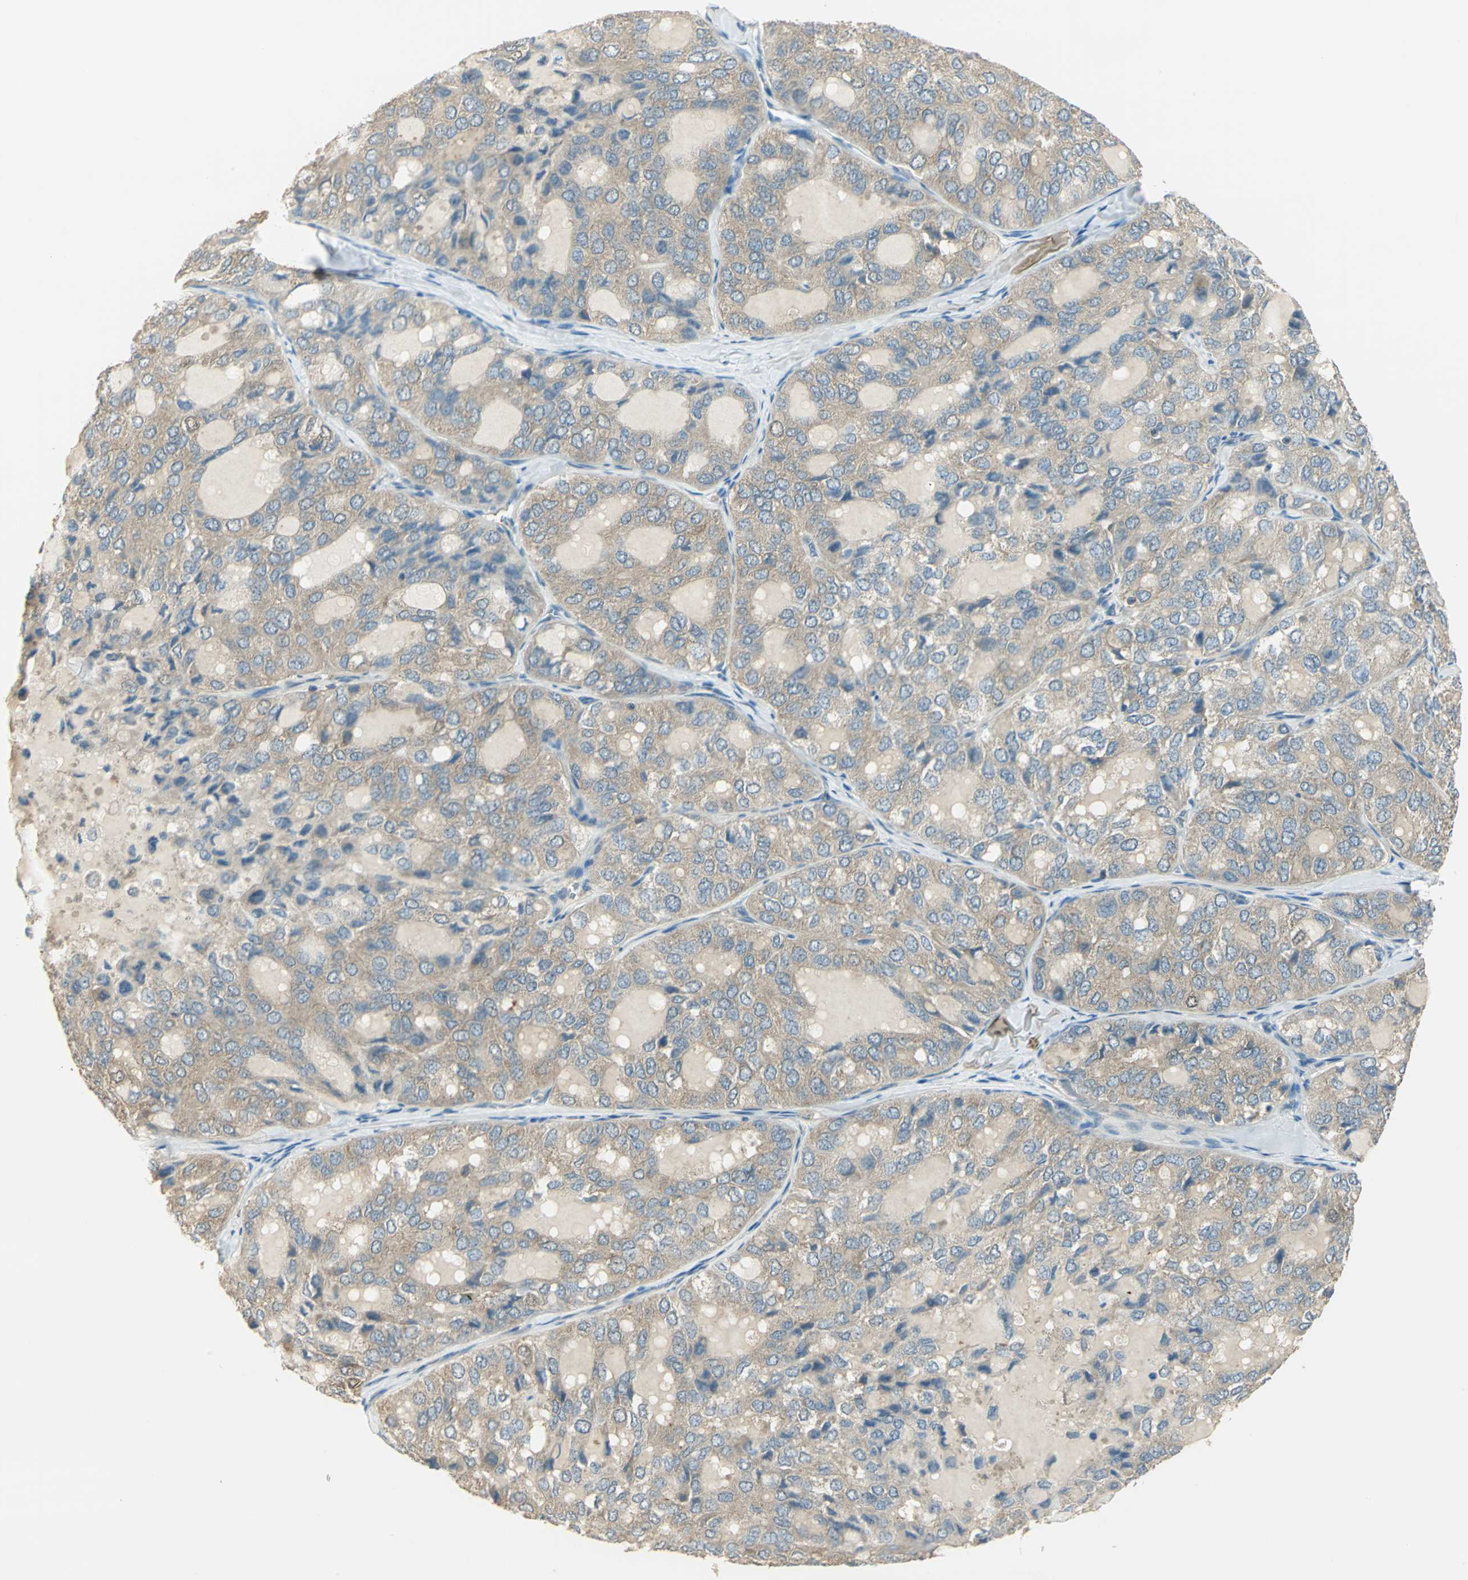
{"staining": {"intensity": "moderate", "quantity": ">75%", "location": "cytoplasmic/membranous"}, "tissue": "thyroid cancer", "cell_type": "Tumor cells", "image_type": "cancer", "snomed": [{"axis": "morphology", "description": "Follicular adenoma carcinoma, NOS"}, {"axis": "topography", "description": "Thyroid gland"}], "caption": "Immunohistochemistry histopathology image of thyroid cancer stained for a protein (brown), which demonstrates medium levels of moderate cytoplasmic/membranous staining in approximately >75% of tumor cells.", "gene": "SHC2", "patient": {"sex": "male", "age": 75}}